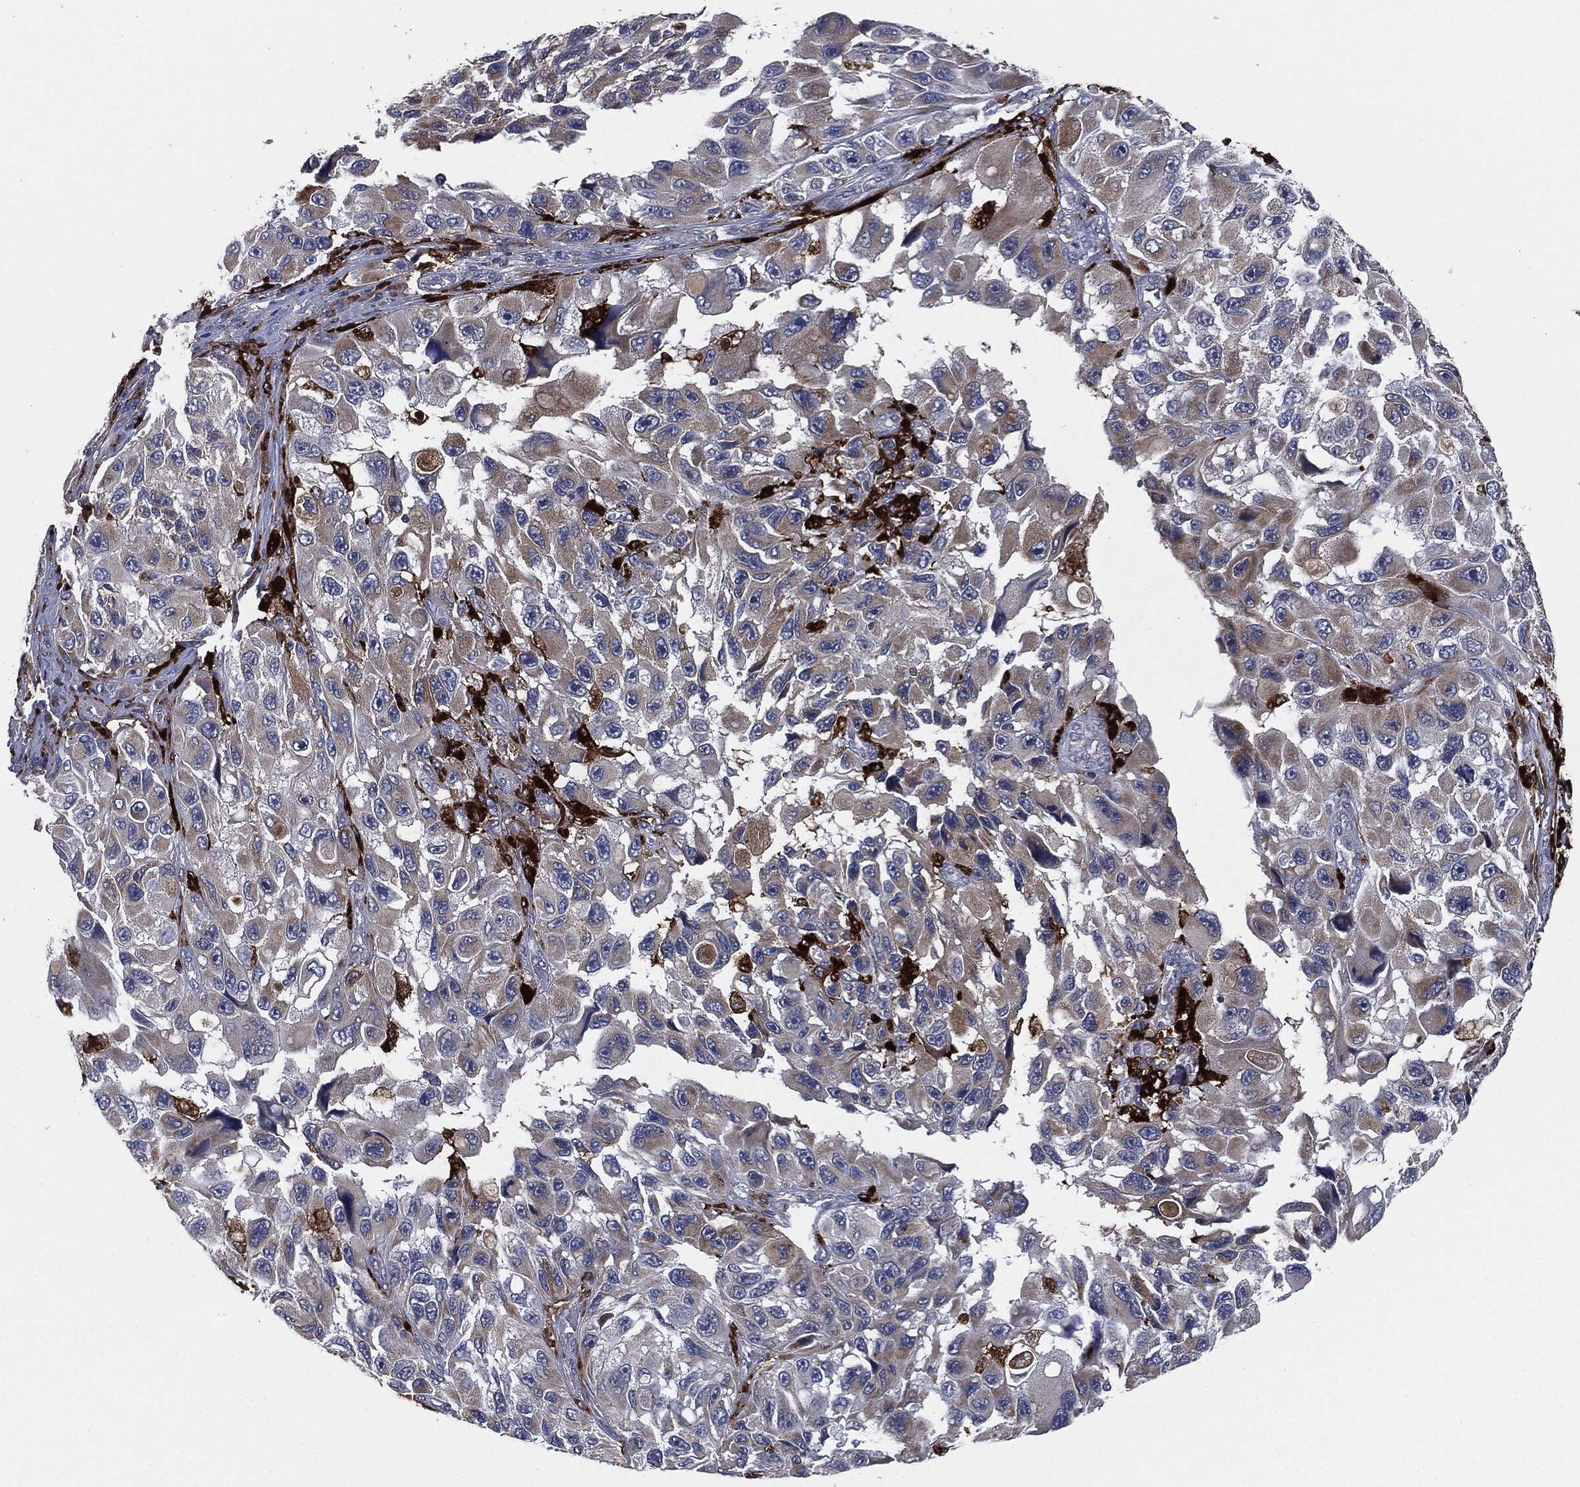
{"staining": {"intensity": "weak", "quantity": "<25%", "location": "cytoplasmic/membranous"}, "tissue": "melanoma", "cell_type": "Tumor cells", "image_type": "cancer", "snomed": [{"axis": "morphology", "description": "Malignant melanoma, NOS"}, {"axis": "topography", "description": "Skin"}], "caption": "A photomicrograph of human melanoma is negative for staining in tumor cells.", "gene": "TMEM11", "patient": {"sex": "female", "age": 73}}